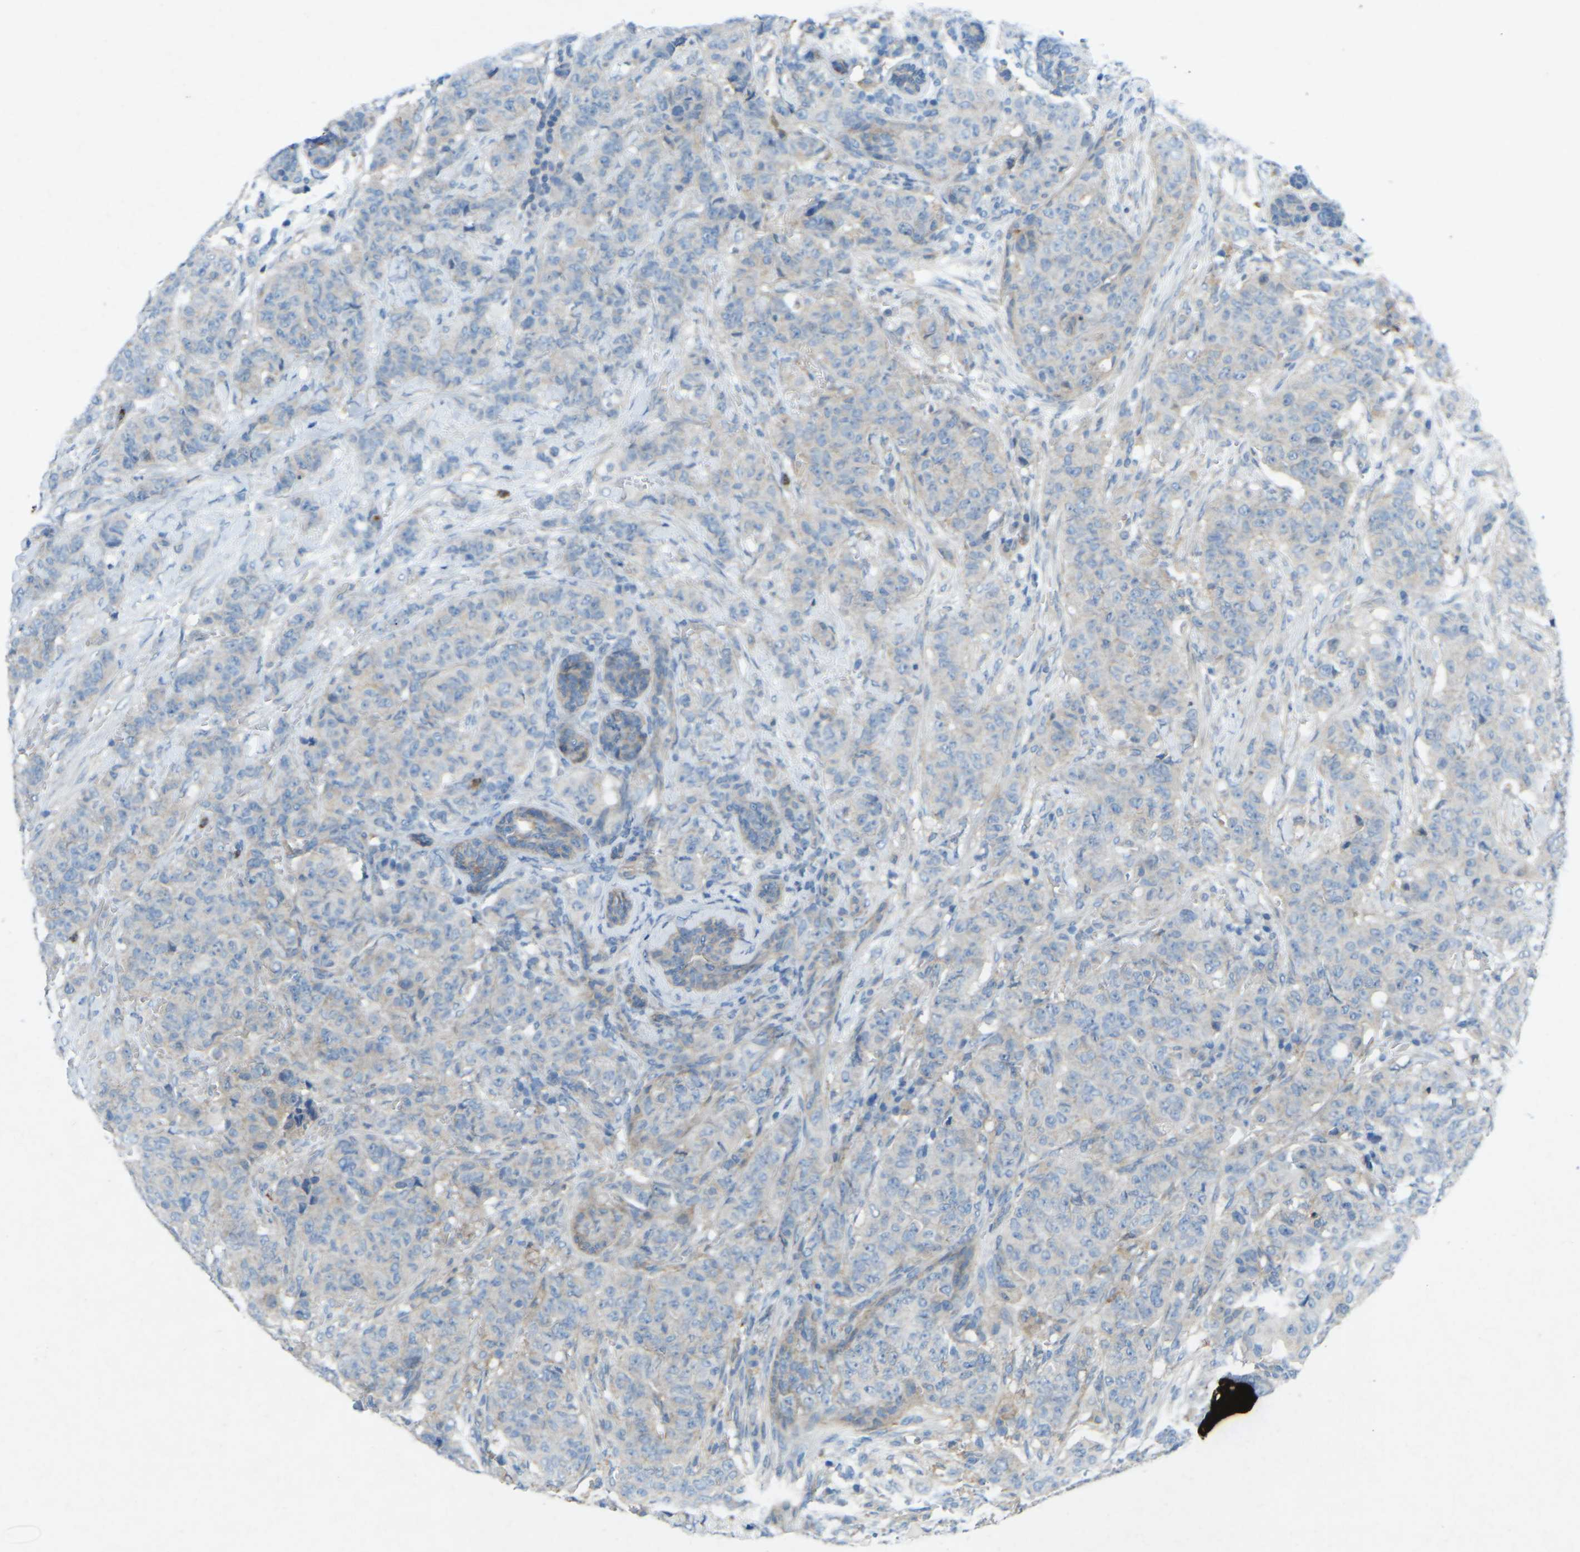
{"staining": {"intensity": "negative", "quantity": "none", "location": "none"}, "tissue": "breast cancer", "cell_type": "Tumor cells", "image_type": "cancer", "snomed": [{"axis": "morphology", "description": "Normal tissue, NOS"}, {"axis": "morphology", "description": "Duct carcinoma"}, {"axis": "topography", "description": "Breast"}], "caption": "Tumor cells show no significant positivity in breast cancer.", "gene": "STK11", "patient": {"sex": "female", "age": 40}}